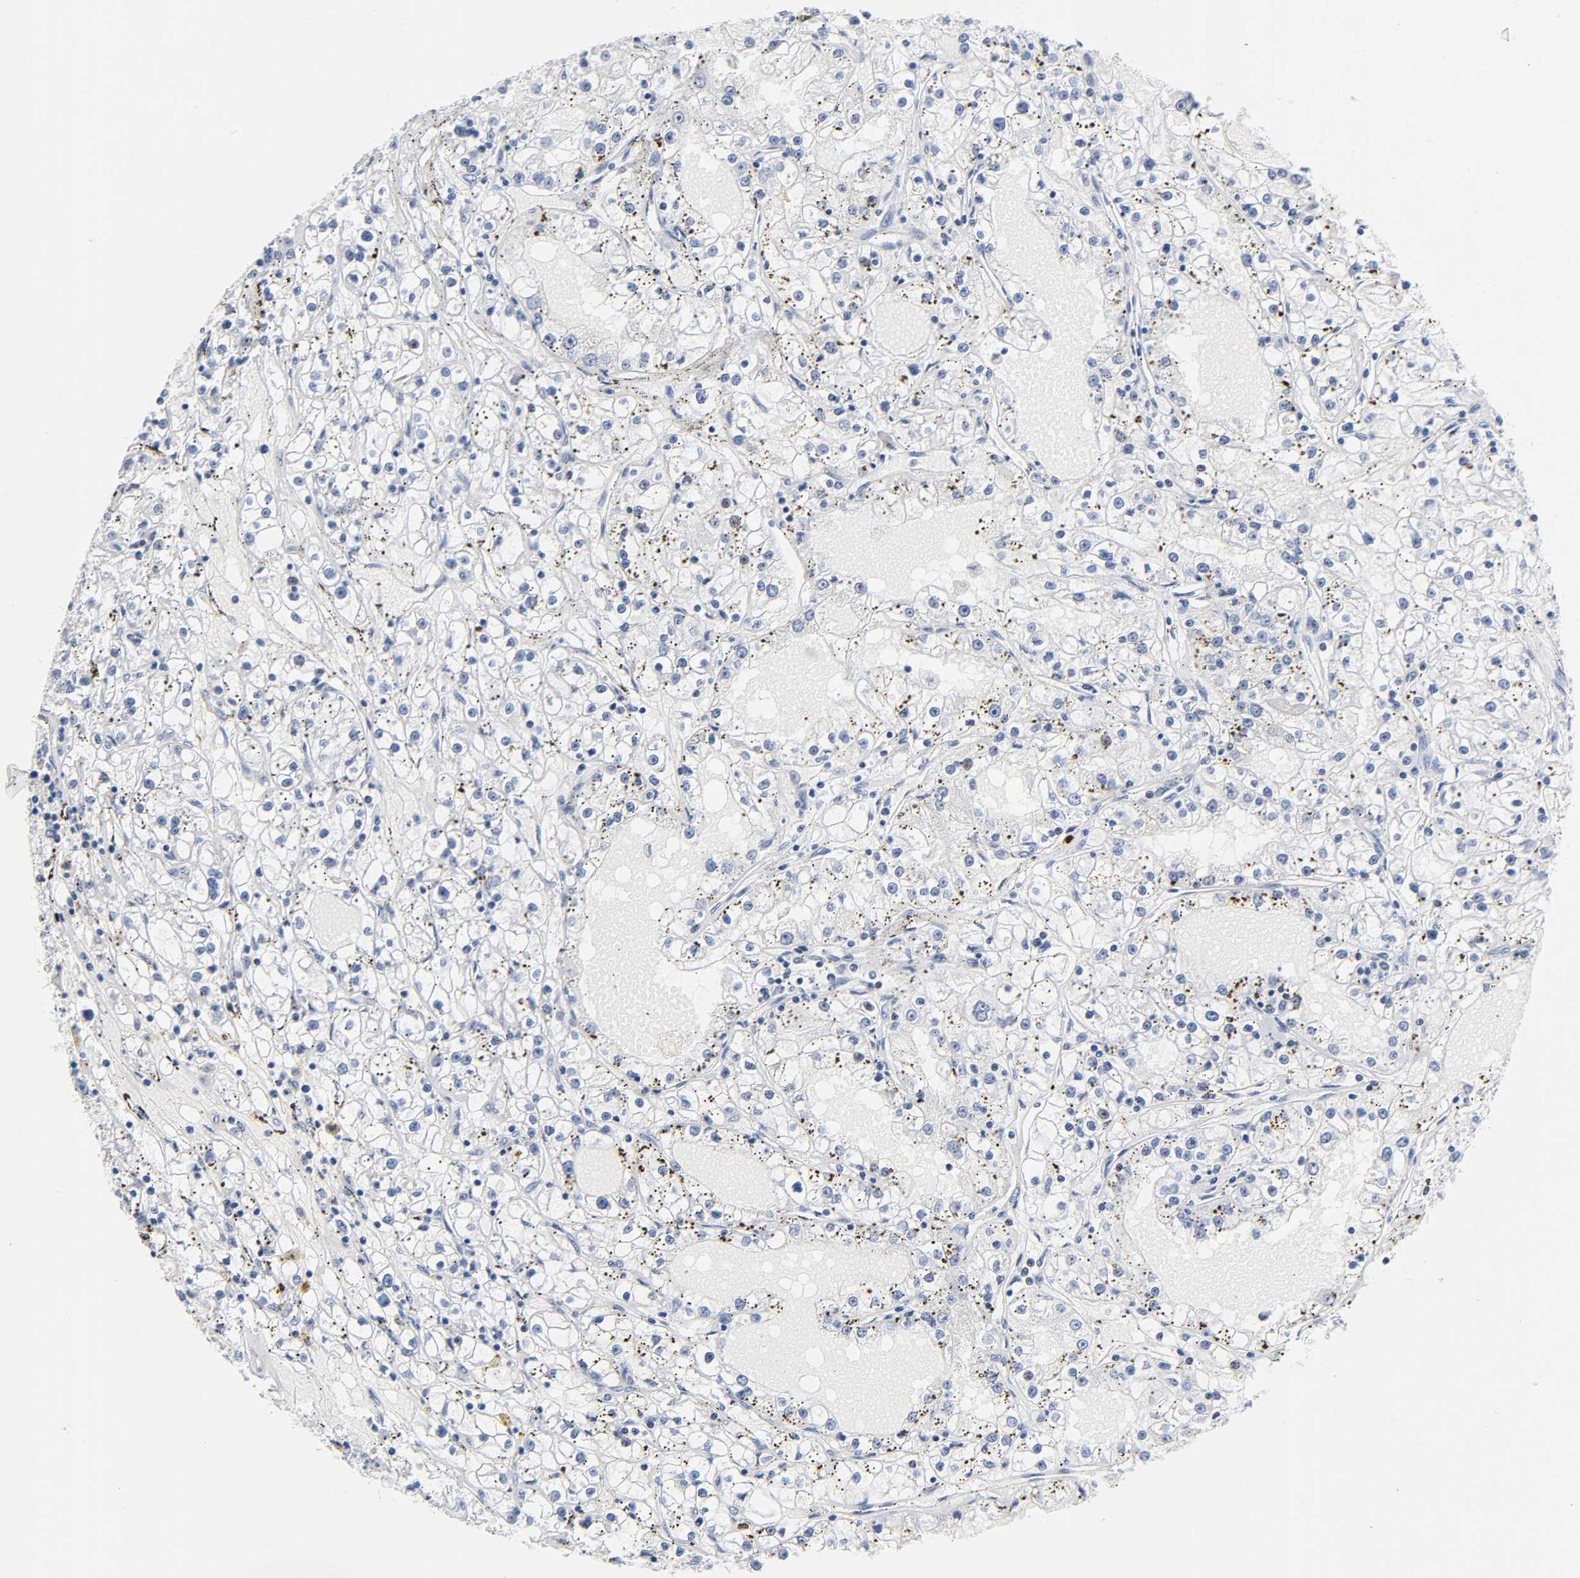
{"staining": {"intensity": "negative", "quantity": "none", "location": "none"}, "tissue": "renal cancer", "cell_type": "Tumor cells", "image_type": "cancer", "snomed": [{"axis": "morphology", "description": "Adenocarcinoma, NOS"}, {"axis": "topography", "description": "Kidney"}], "caption": "Tumor cells are negative for brown protein staining in renal adenocarcinoma.", "gene": "NAB2", "patient": {"sex": "male", "age": 56}}